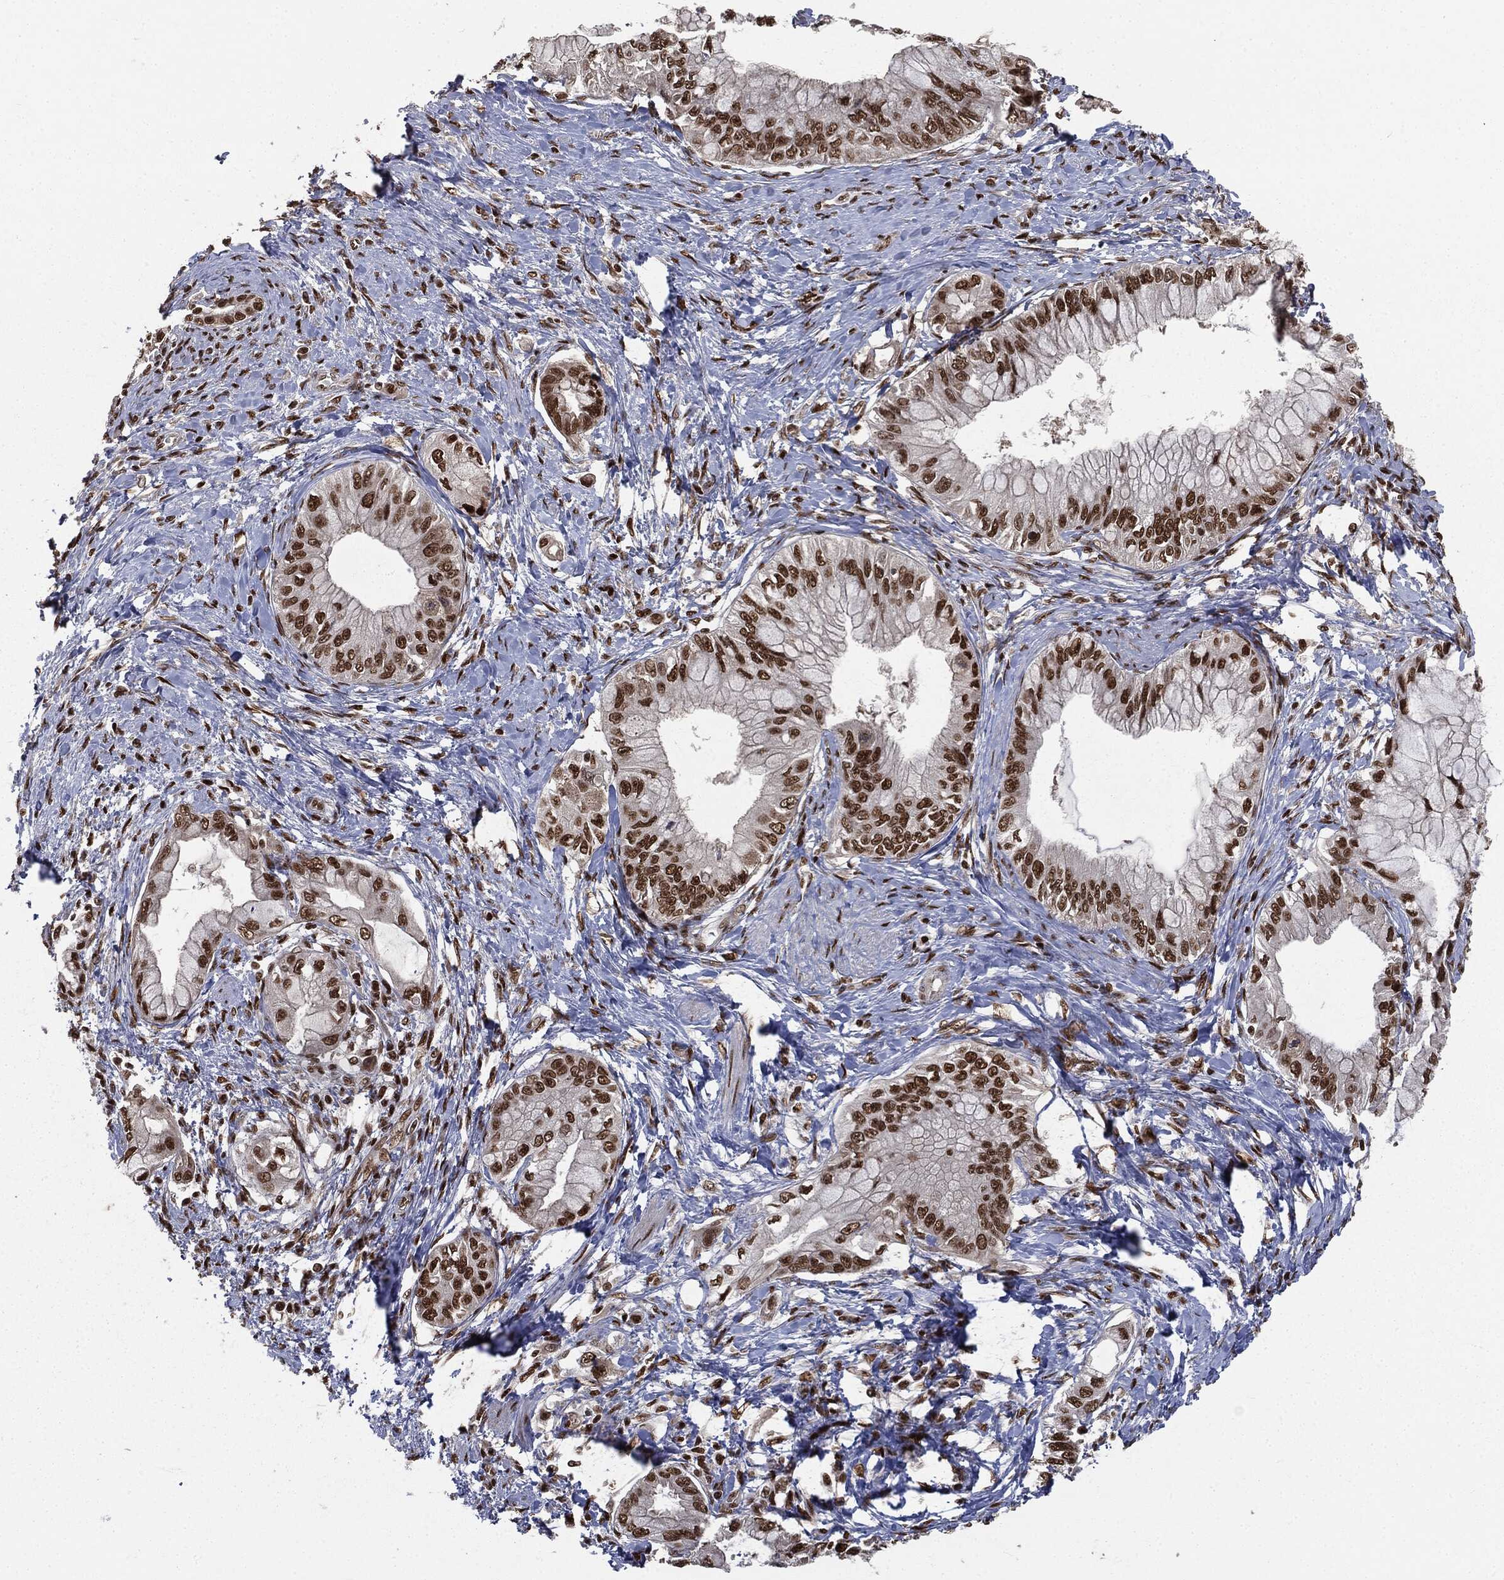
{"staining": {"intensity": "strong", "quantity": ">75%", "location": "nuclear"}, "tissue": "pancreatic cancer", "cell_type": "Tumor cells", "image_type": "cancer", "snomed": [{"axis": "morphology", "description": "Adenocarcinoma, NOS"}, {"axis": "topography", "description": "Pancreas"}], "caption": "IHC photomicrograph of neoplastic tissue: human pancreatic adenocarcinoma stained using IHC demonstrates high levels of strong protein expression localized specifically in the nuclear of tumor cells, appearing as a nuclear brown color.", "gene": "DPH2", "patient": {"sex": "male", "age": 48}}